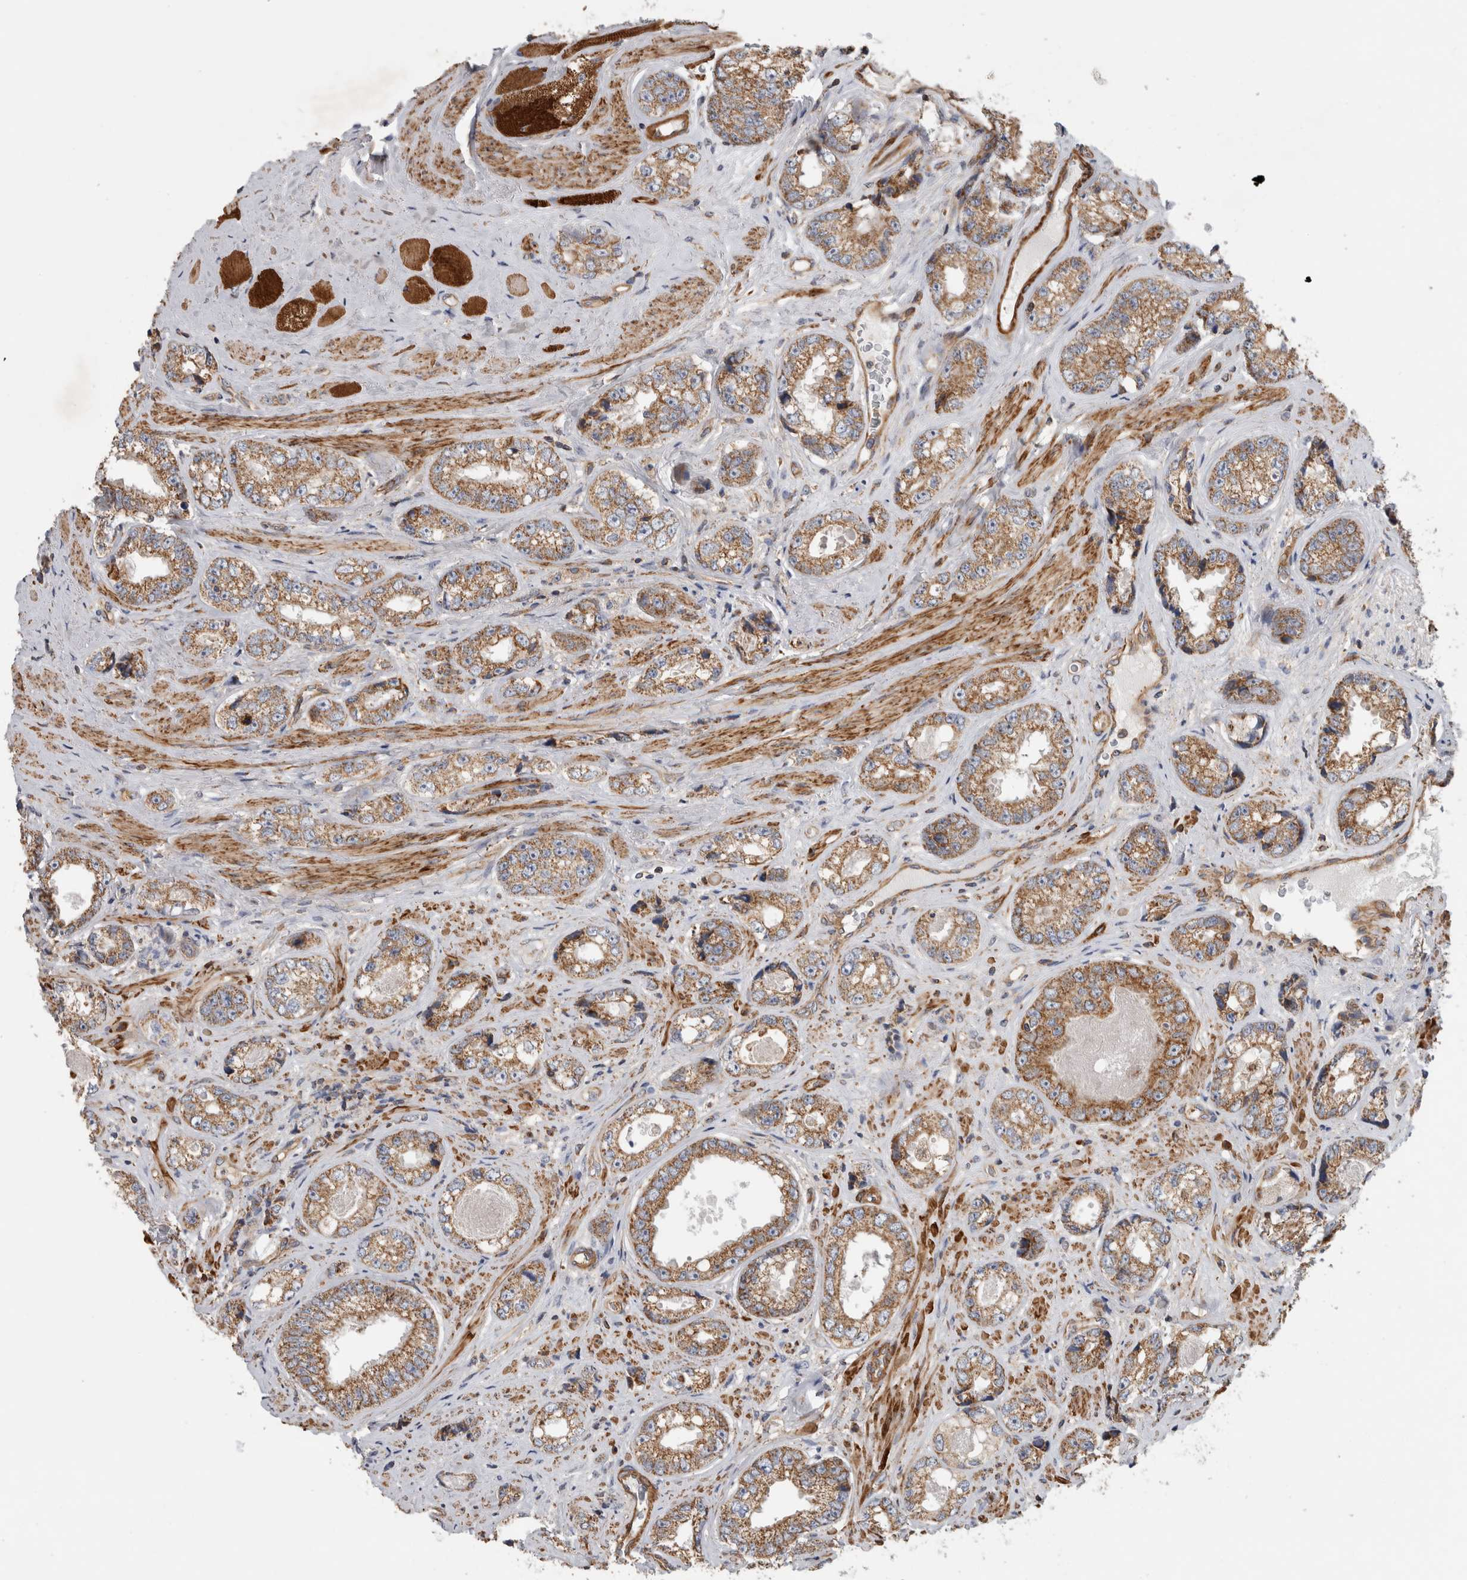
{"staining": {"intensity": "moderate", "quantity": ">75%", "location": "cytoplasmic/membranous"}, "tissue": "prostate cancer", "cell_type": "Tumor cells", "image_type": "cancer", "snomed": [{"axis": "morphology", "description": "Adenocarcinoma, High grade"}, {"axis": "topography", "description": "Prostate"}], "caption": "Human prostate cancer (adenocarcinoma (high-grade)) stained for a protein (brown) exhibits moderate cytoplasmic/membranous positive positivity in approximately >75% of tumor cells.", "gene": "SFXN2", "patient": {"sex": "male", "age": 61}}